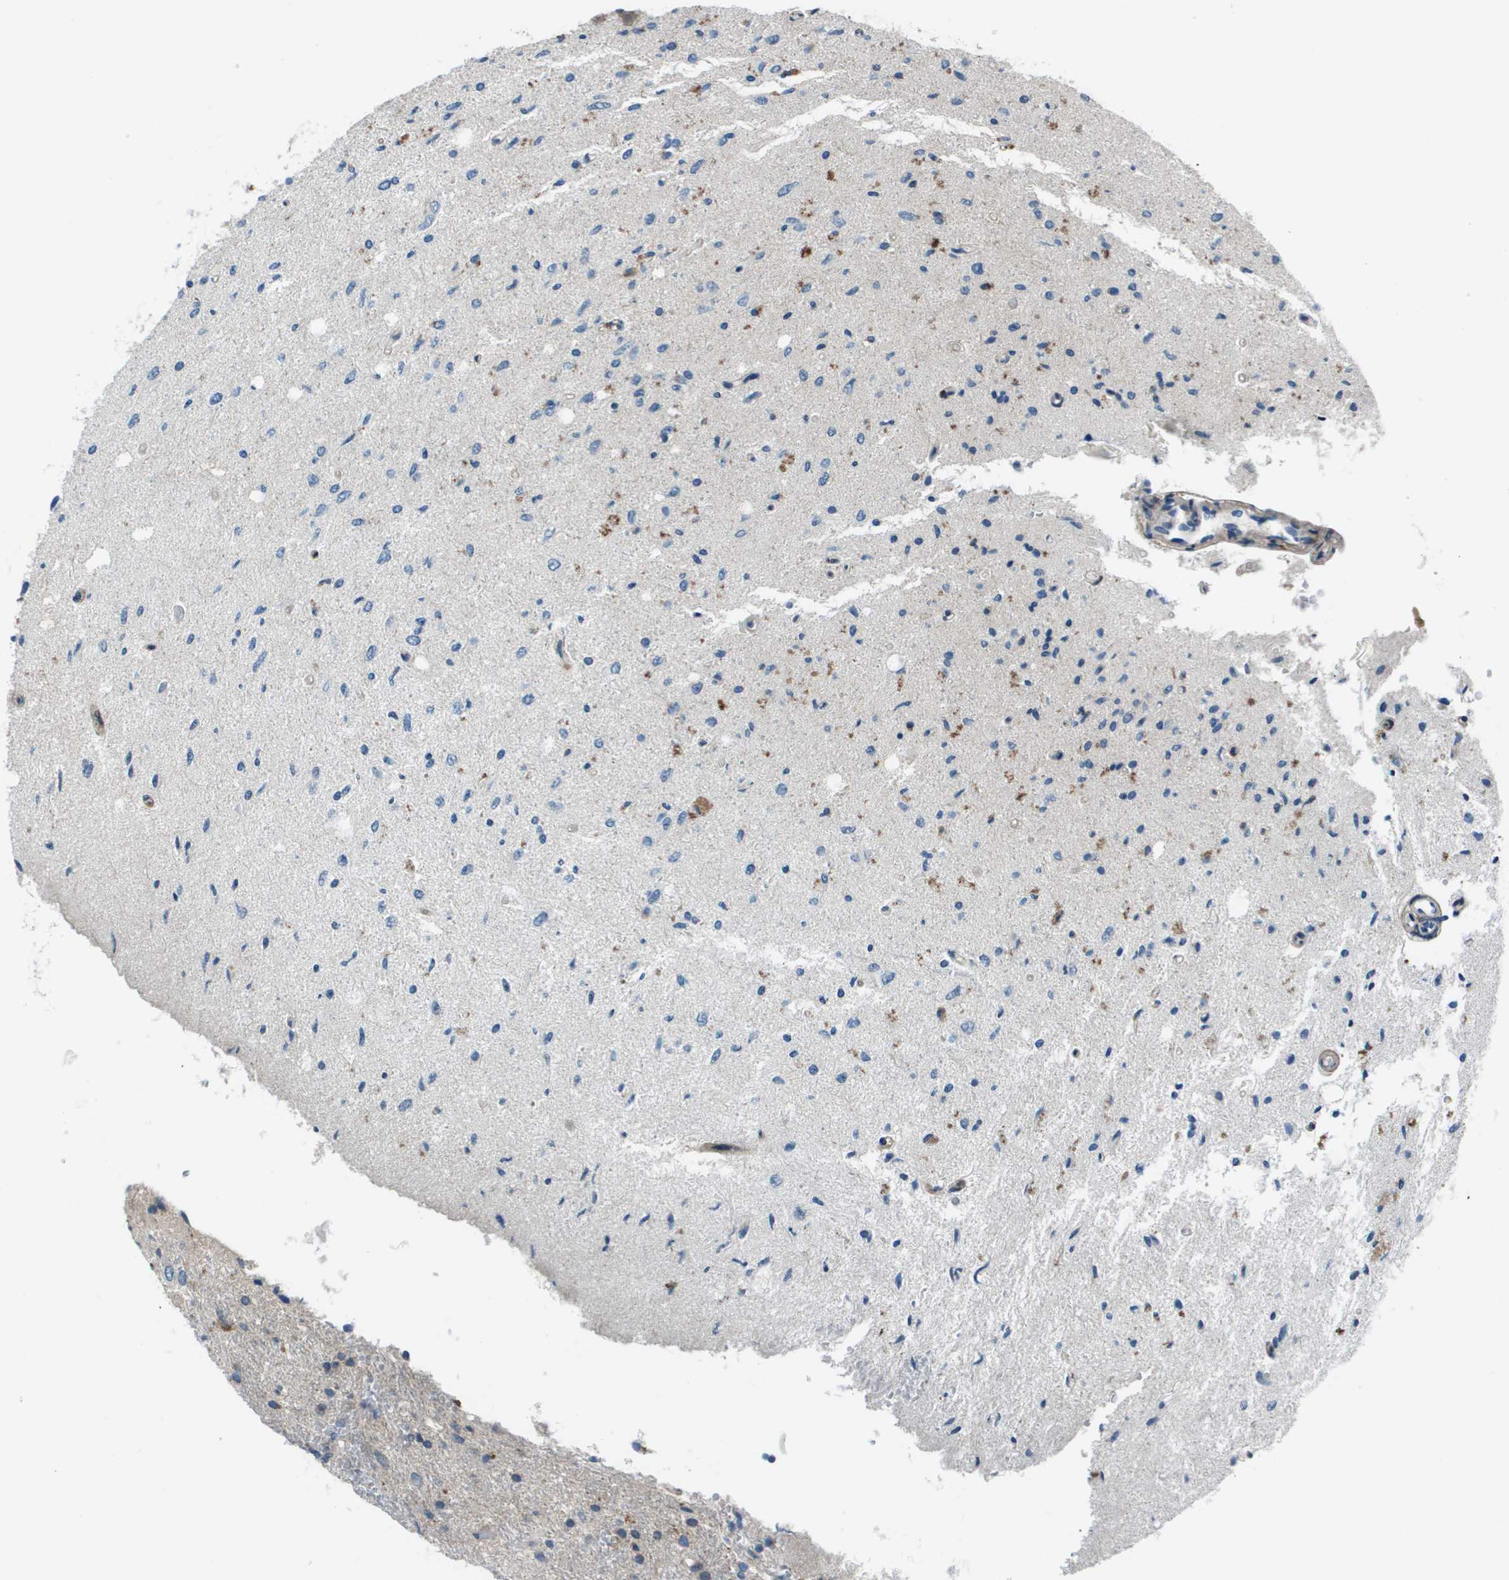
{"staining": {"intensity": "negative", "quantity": "none", "location": "none"}, "tissue": "glioma", "cell_type": "Tumor cells", "image_type": "cancer", "snomed": [{"axis": "morphology", "description": "Glioma, malignant, Low grade"}, {"axis": "topography", "description": "Brain"}], "caption": "A micrograph of human malignant glioma (low-grade) is negative for staining in tumor cells.", "gene": "PCOLCE", "patient": {"sex": "male", "age": 77}}